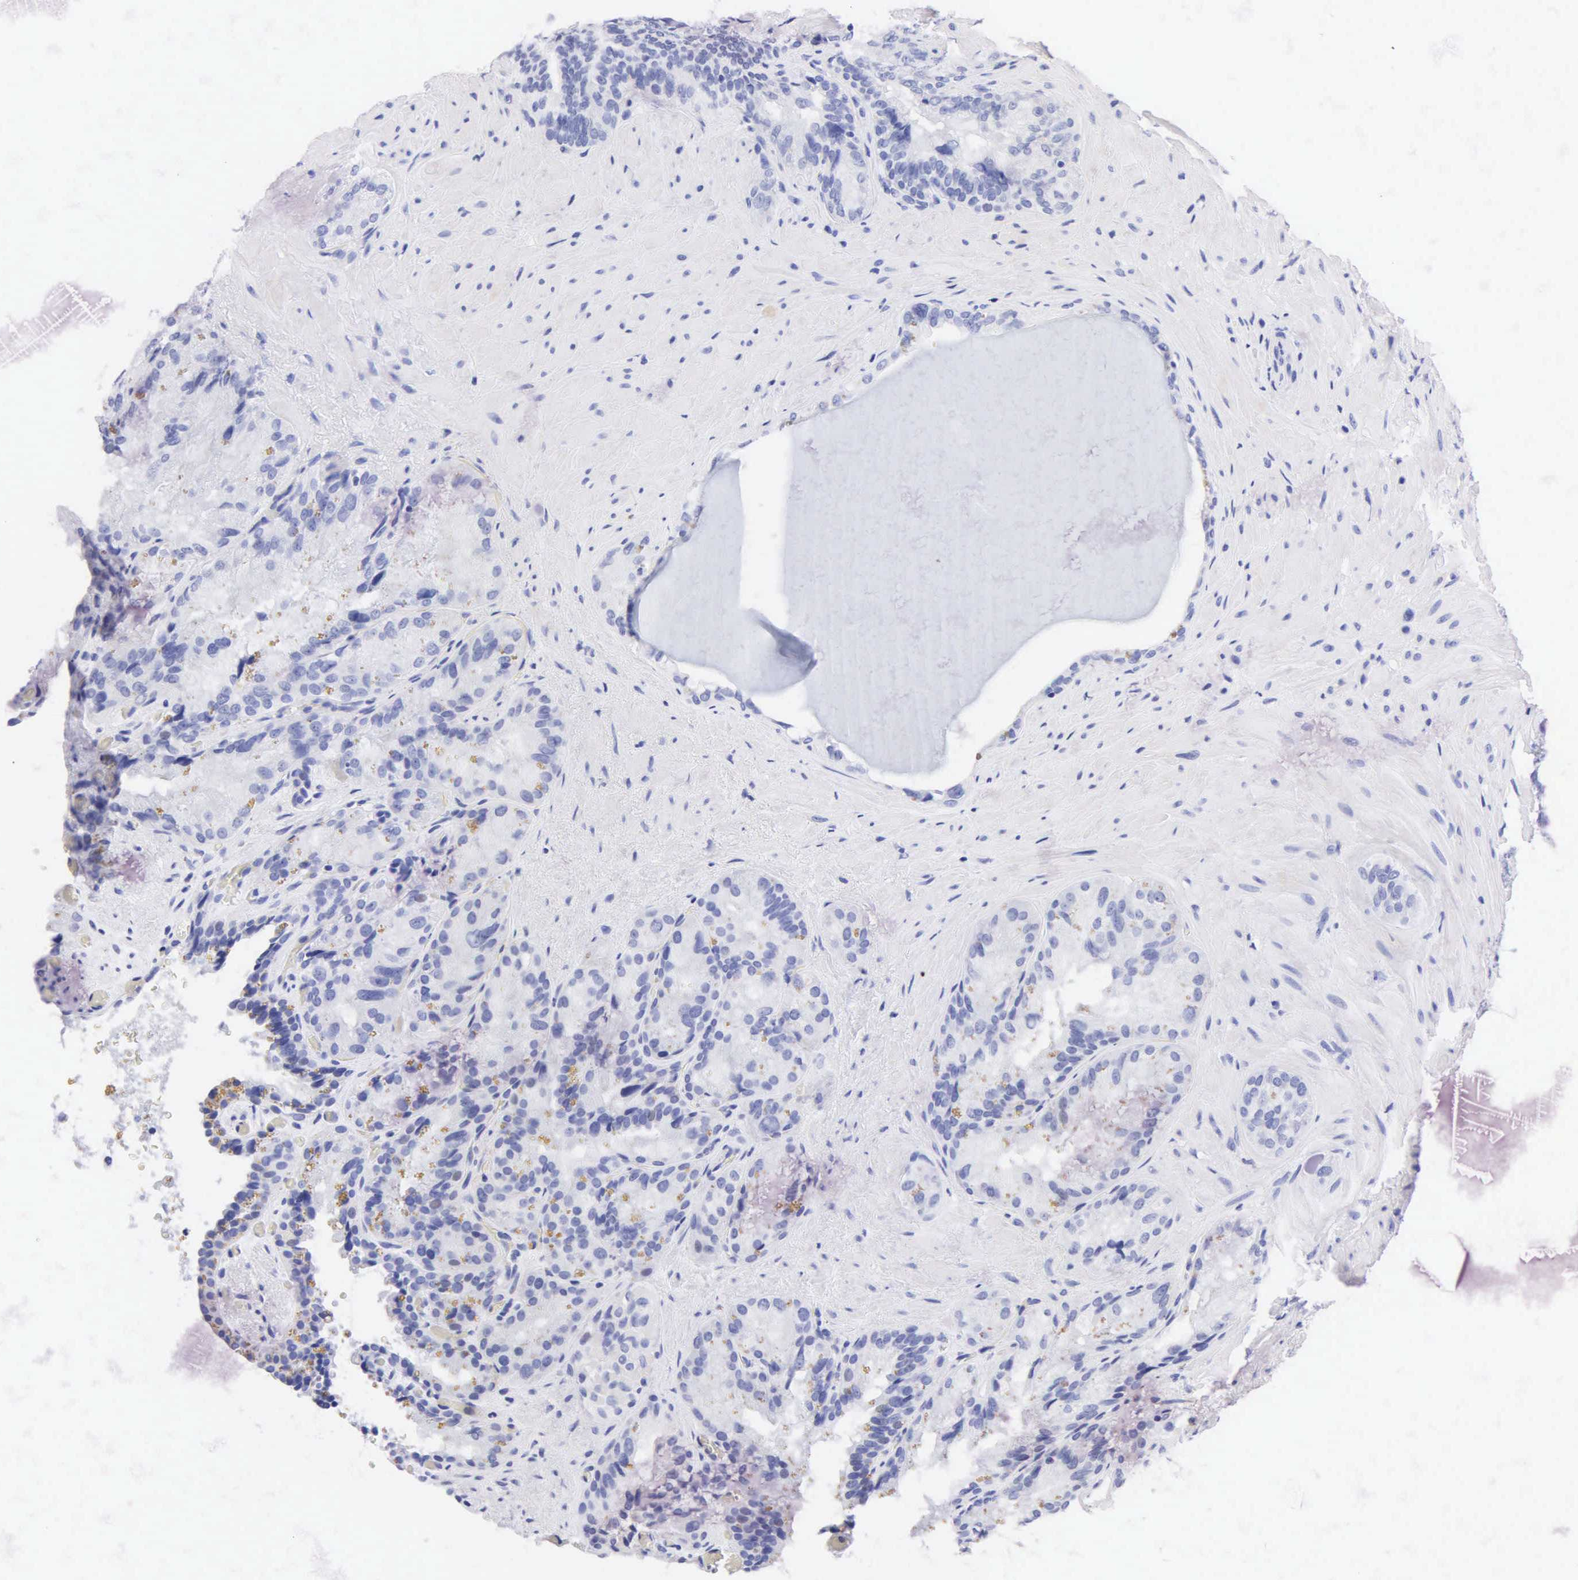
{"staining": {"intensity": "moderate", "quantity": "<25%", "location": "nuclear"}, "tissue": "seminal vesicle", "cell_type": "Glandular cells", "image_type": "normal", "snomed": [{"axis": "morphology", "description": "Normal tissue, NOS"}, {"axis": "topography", "description": "Seminal veicle"}], "caption": "Normal seminal vesicle demonstrates moderate nuclear expression in about <25% of glandular cells, visualized by immunohistochemistry.", "gene": "NKX2", "patient": {"sex": "male", "age": 69}}